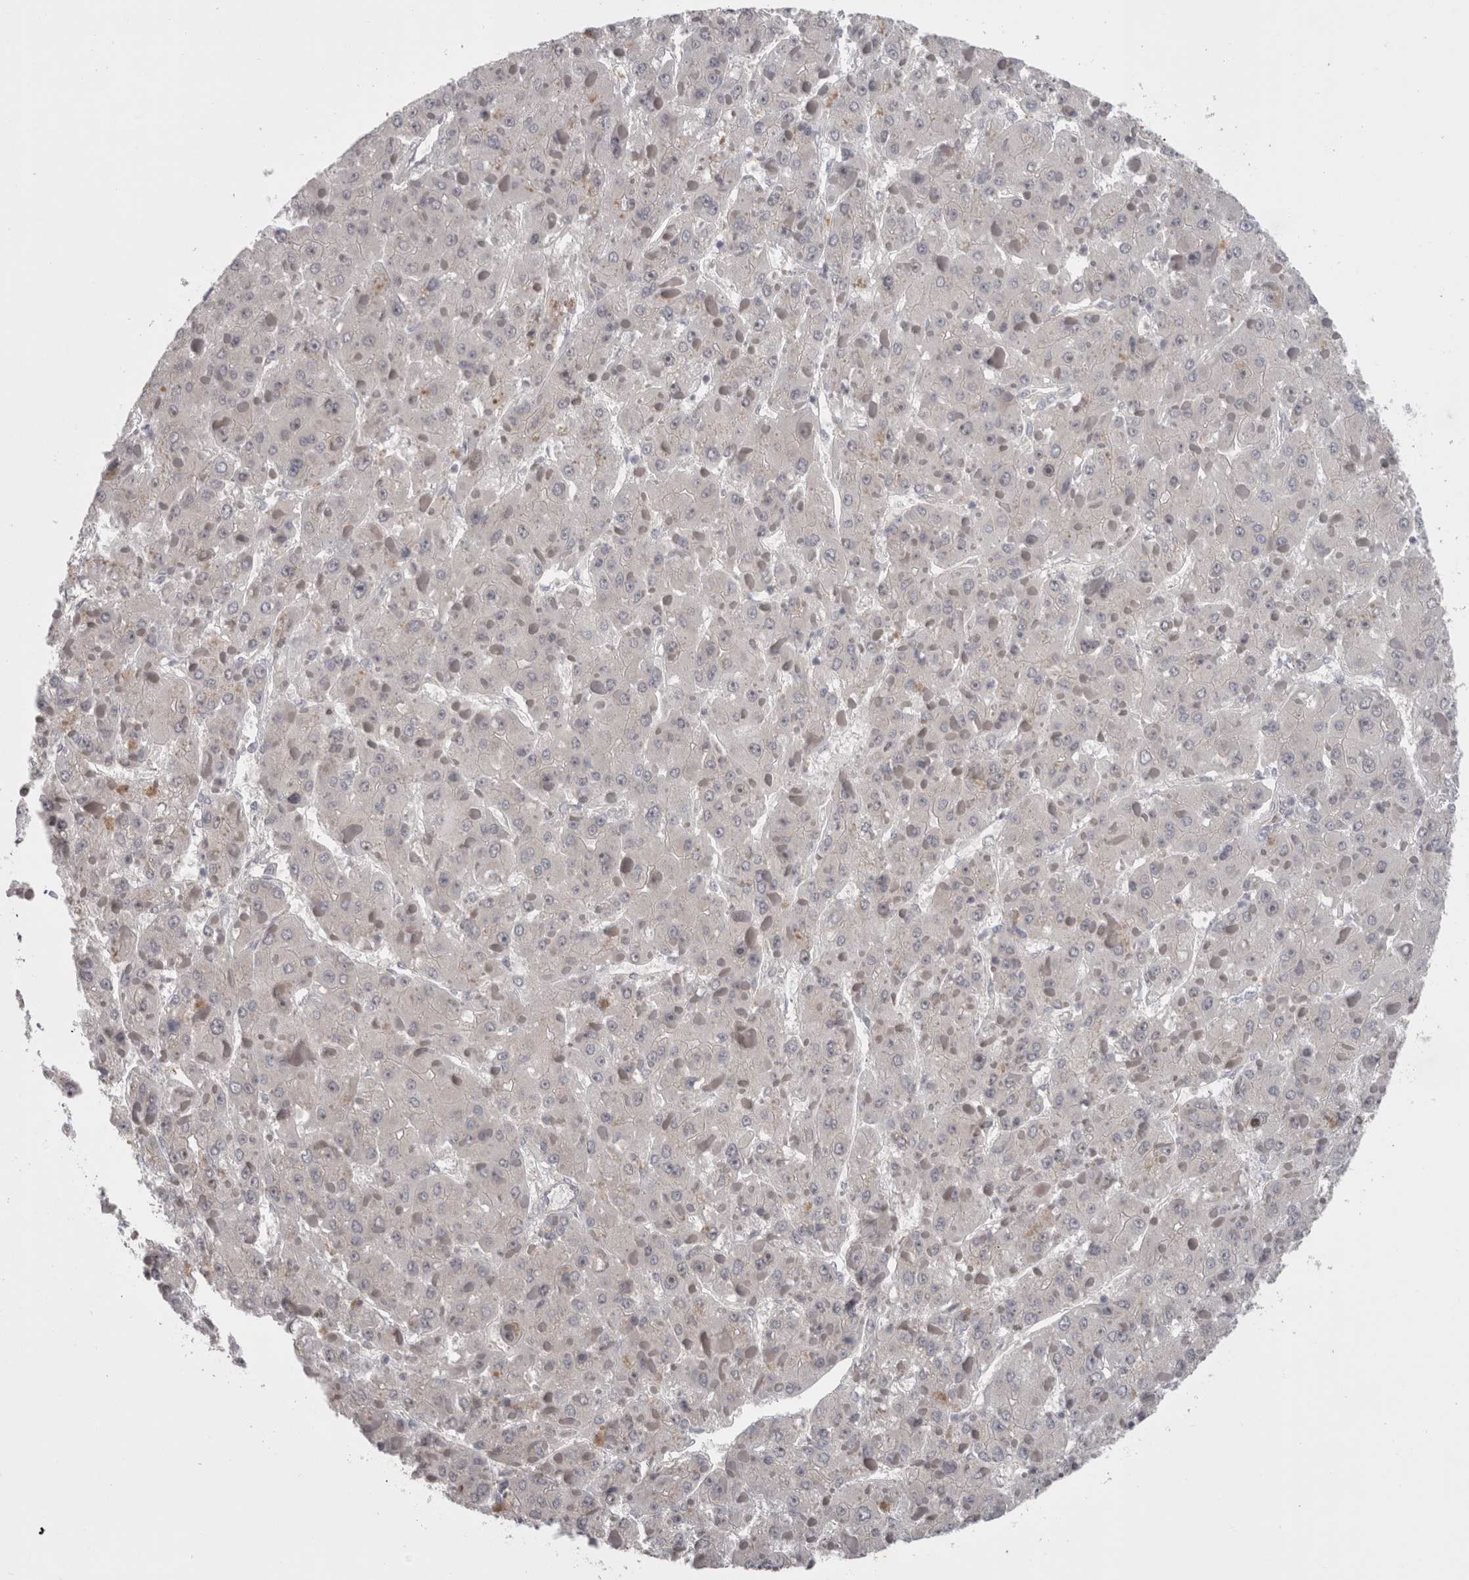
{"staining": {"intensity": "negative", "quantity": "none", "location": "none"}, "tissue": "liver cancer", "cell_type": "Tumor cells", "image_type": "cancer", "snomed": [{"axis": "morphology", "description": "Carcinoma, Hepatocellular, NOS"}, {"axis": "topography", "description": "Liver"}], "caption": "DAB (3,3'-diaminobenzidine) immunohistochemical staining of human liver cancer (hepatocellular carcinoma) exhibits no significant expression in tumor cells.", "gene": "RMDN1", "patient": {"sex": "female", "age": 73}}